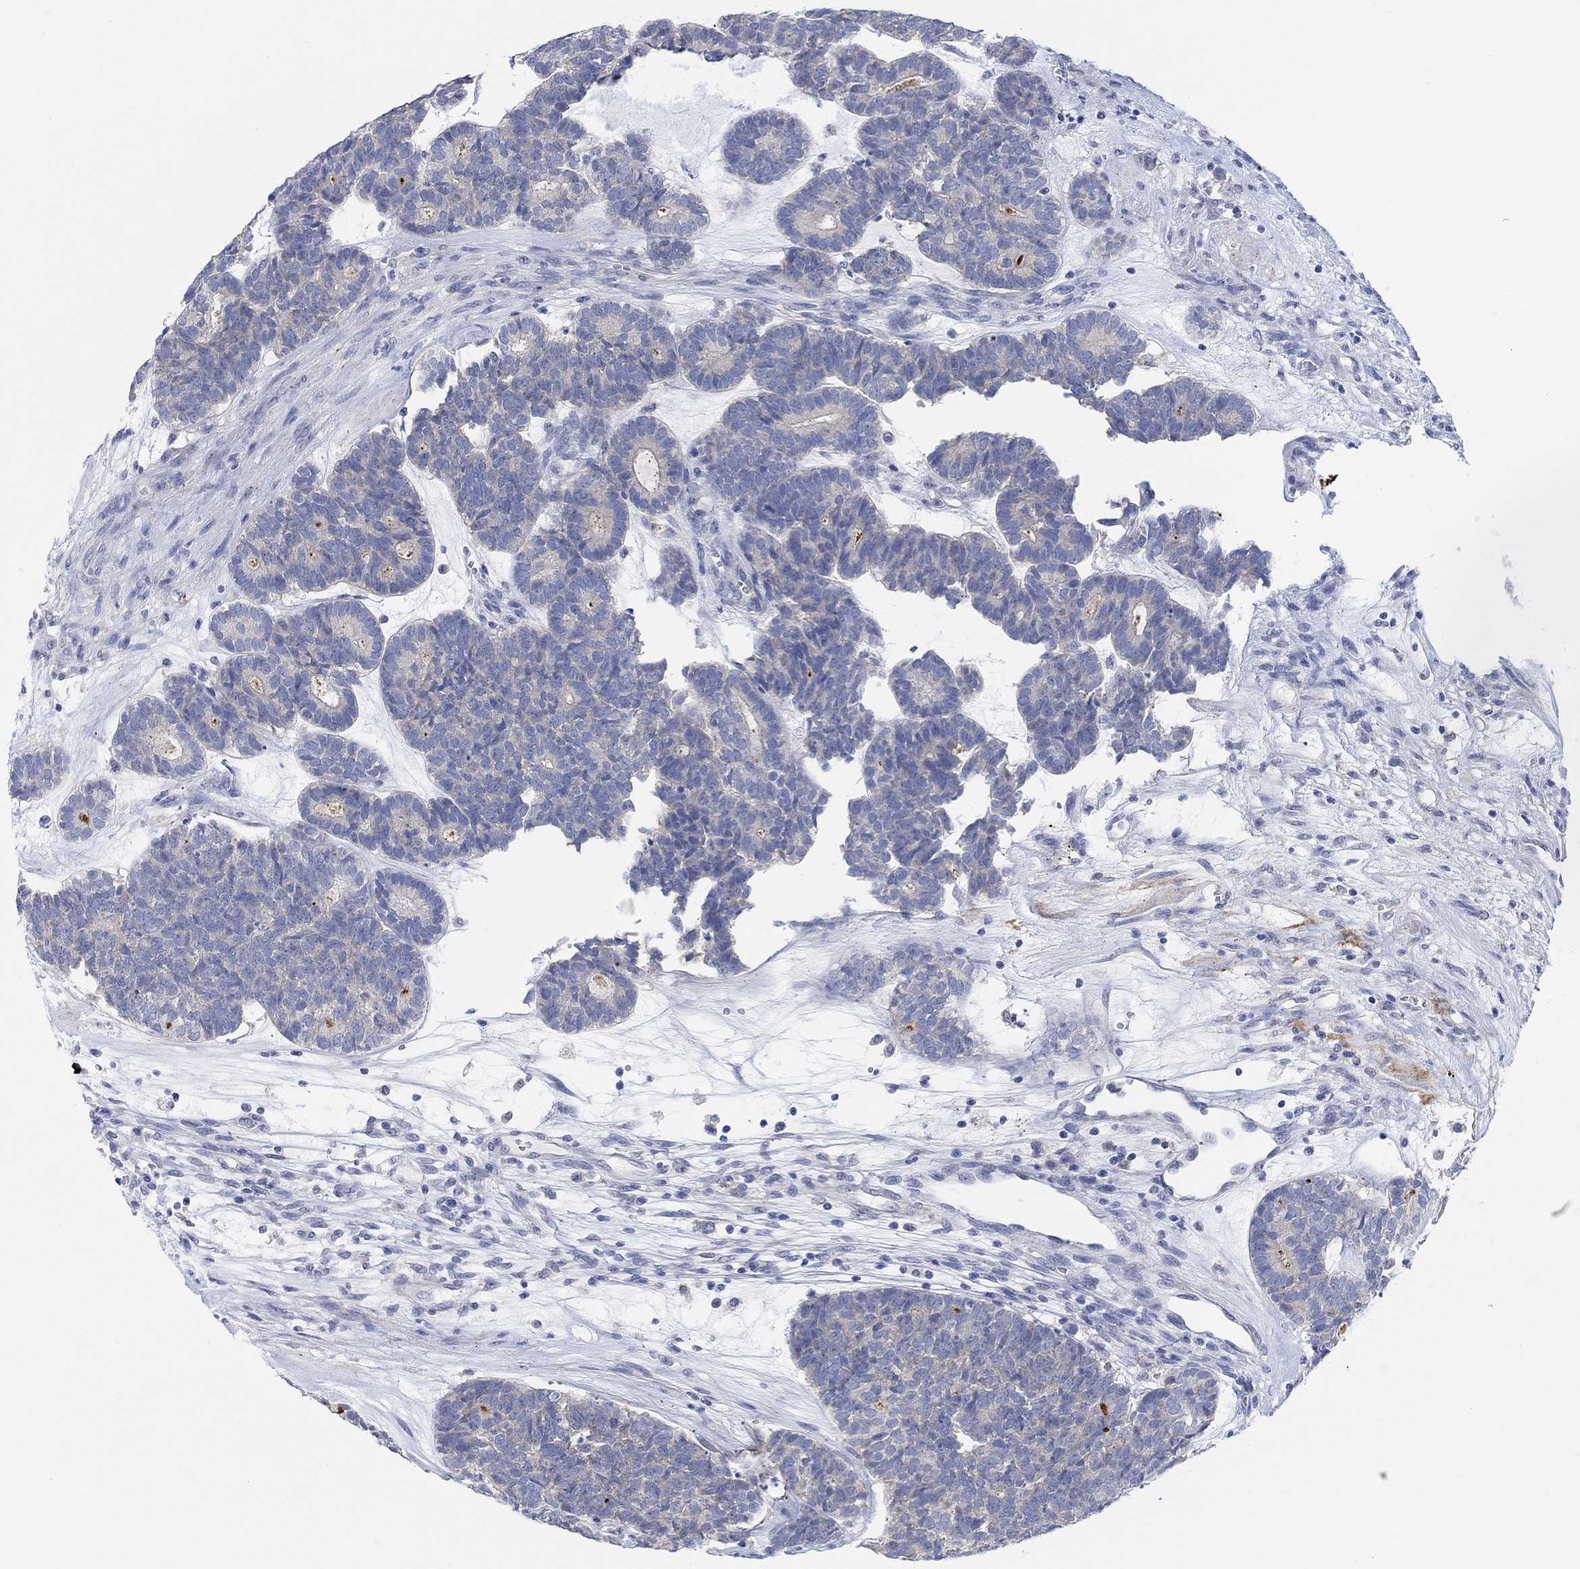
{"staining": {"intensity": "negative", "quantity": "none", "location": "none"}, "tissue": "head and neck cancer", "cell_type": "Tumor cells", "image_type": "cancer", "snomed": [{"axis": "morphology", "description": "Adenocarcinoma, NOS"}, {"axis": "topography", "description": "Head-Neck"}], "caption": "Immunohistochemistry of adenocarcinoma (head and neck) shows no positivity in tumor cells. Nuclei are stained in blue.", "gene": "RIMS1", "patient": {"sex": "female", "age": 81}}